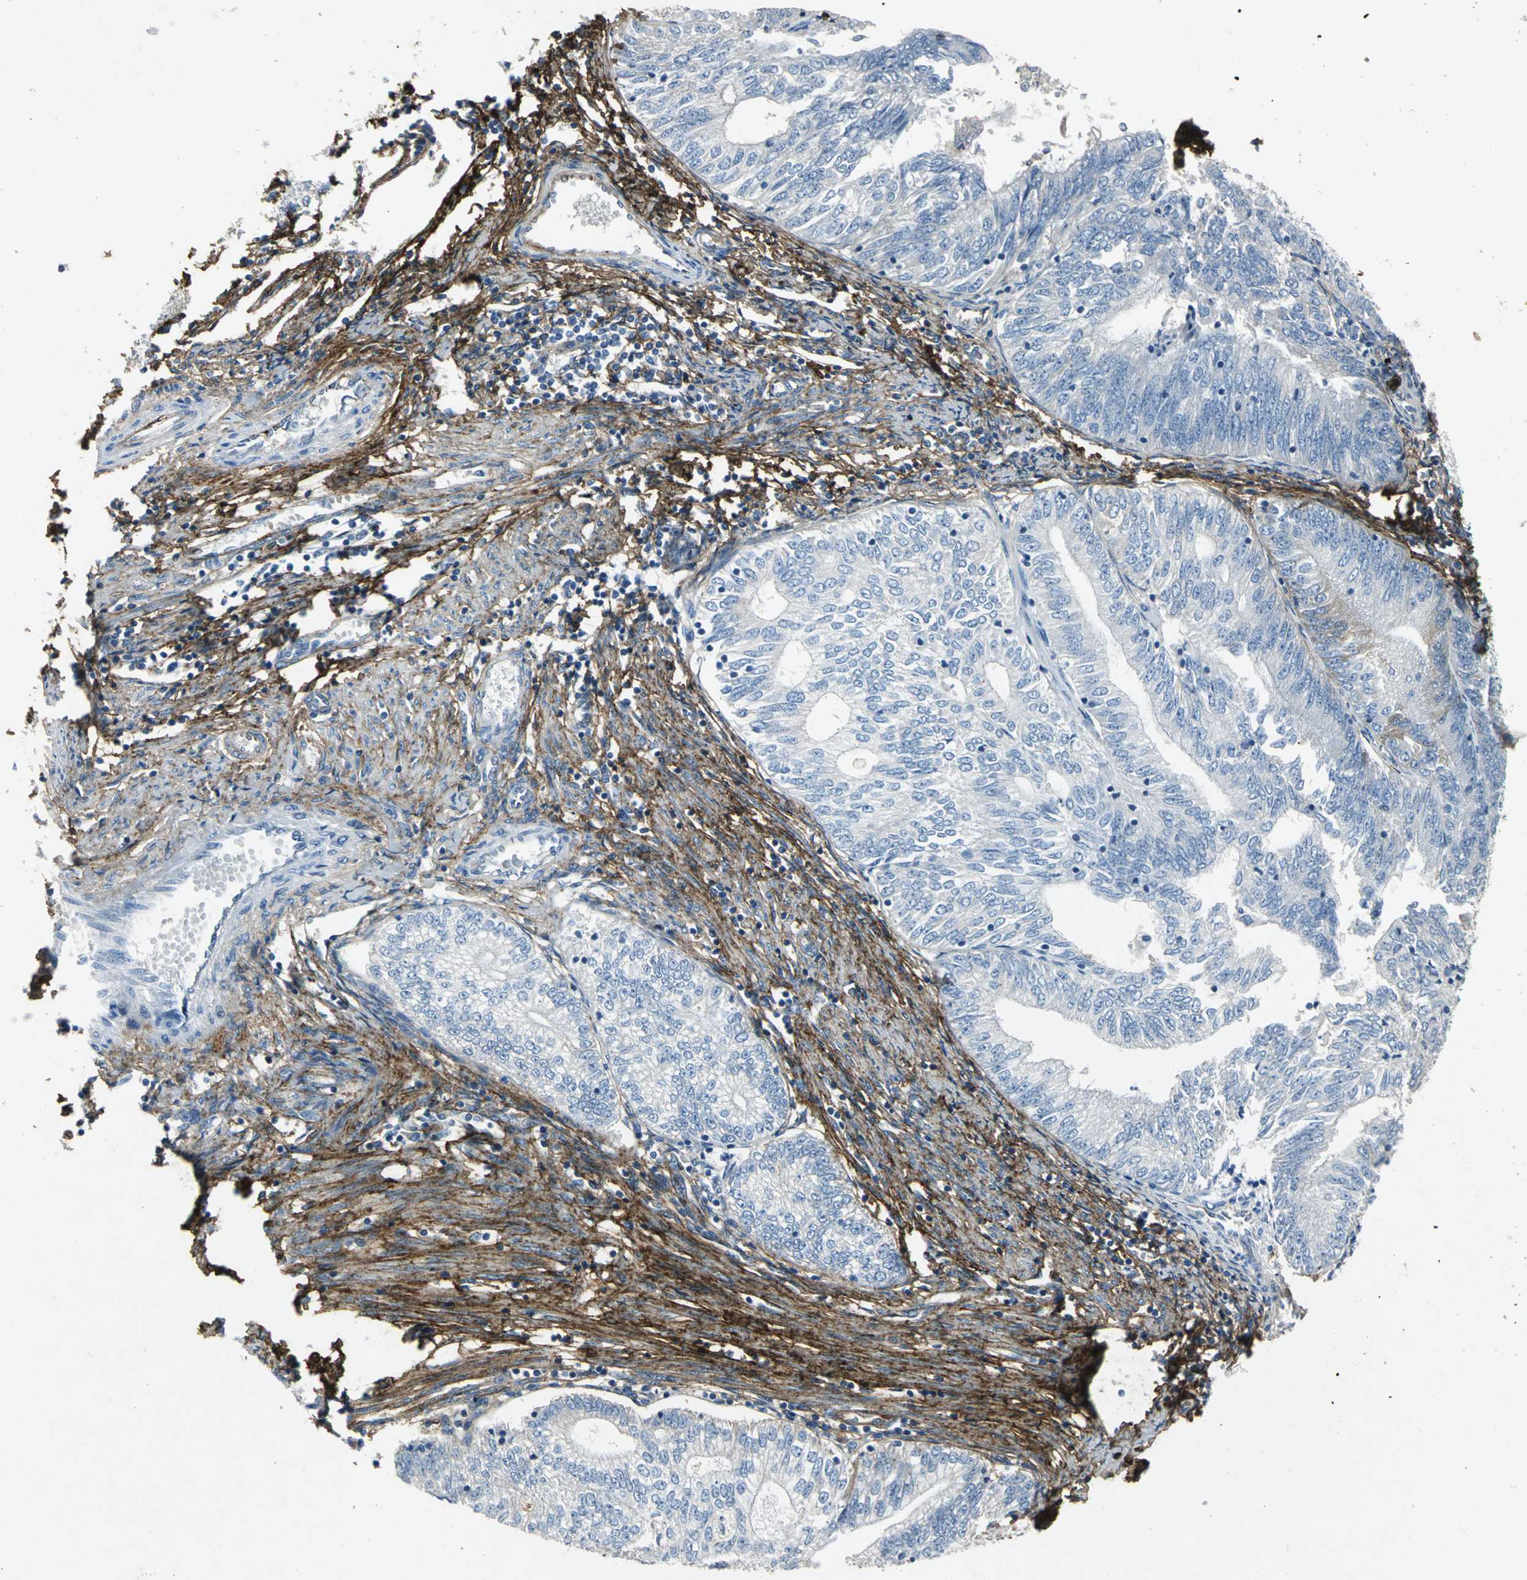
{"staining": {"intensity": "negative", "quantity": "none", "location": "none"}, "tissue": "endometrial cancer", "cell_type": "Tumor cells", "image_type": "cancer", "snomed": [{"axis": "morphology", "description": "Adenocarcinoma, NOS"}, {"axis": "topography", "description": "Endometrium"}], "caption": "IHC histopathology image of adenocarcinoma (endometrial) stained for a protein (brown), which demonstrates no staining in tumor cells.", "gene": "EFNB3", "patient": {"sex": "female", "age": 69}}